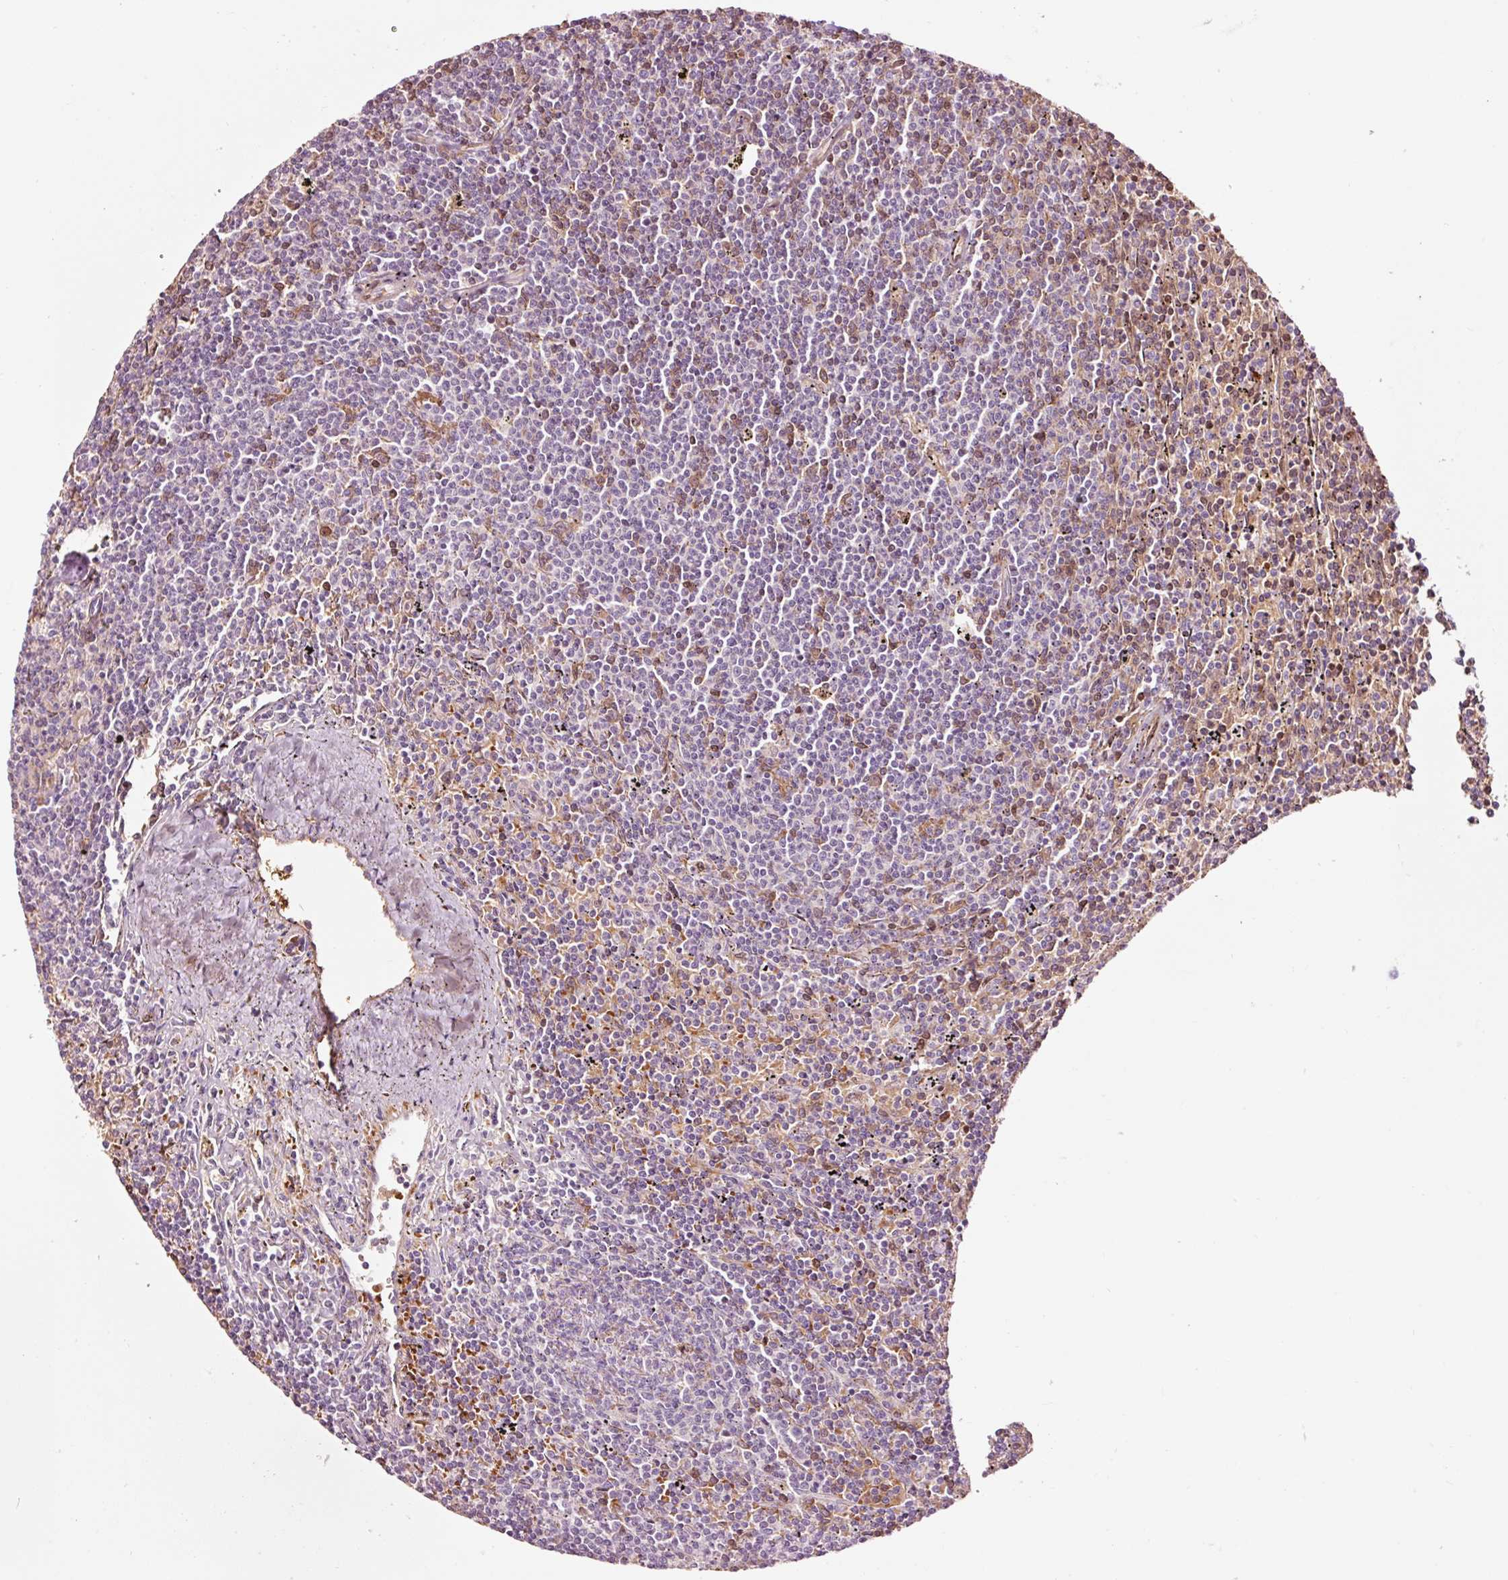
{"staining": {"intensity": "negative", "quantity": "none", "location": "none"}, "tissue": "lymphoma", "cell_type": "Tumor cells", "image_type": "cancer", "snomed": [{"axis": "morphology", "description": "Malignant lymphoma, non-Hodgkin's type, Low grade"}, {"axis": "topography", "description": "Spleen"}], "caption": "Immunohistochemistry photomicrograph of neoplastic tissue: lymphoma stained with DAB (3,3'-diaminobenzidine) reveals no significant protein positivity in tumor cells.", "gene": "LDHAL6B", "patient": {"sex": "female", "age": 50}}